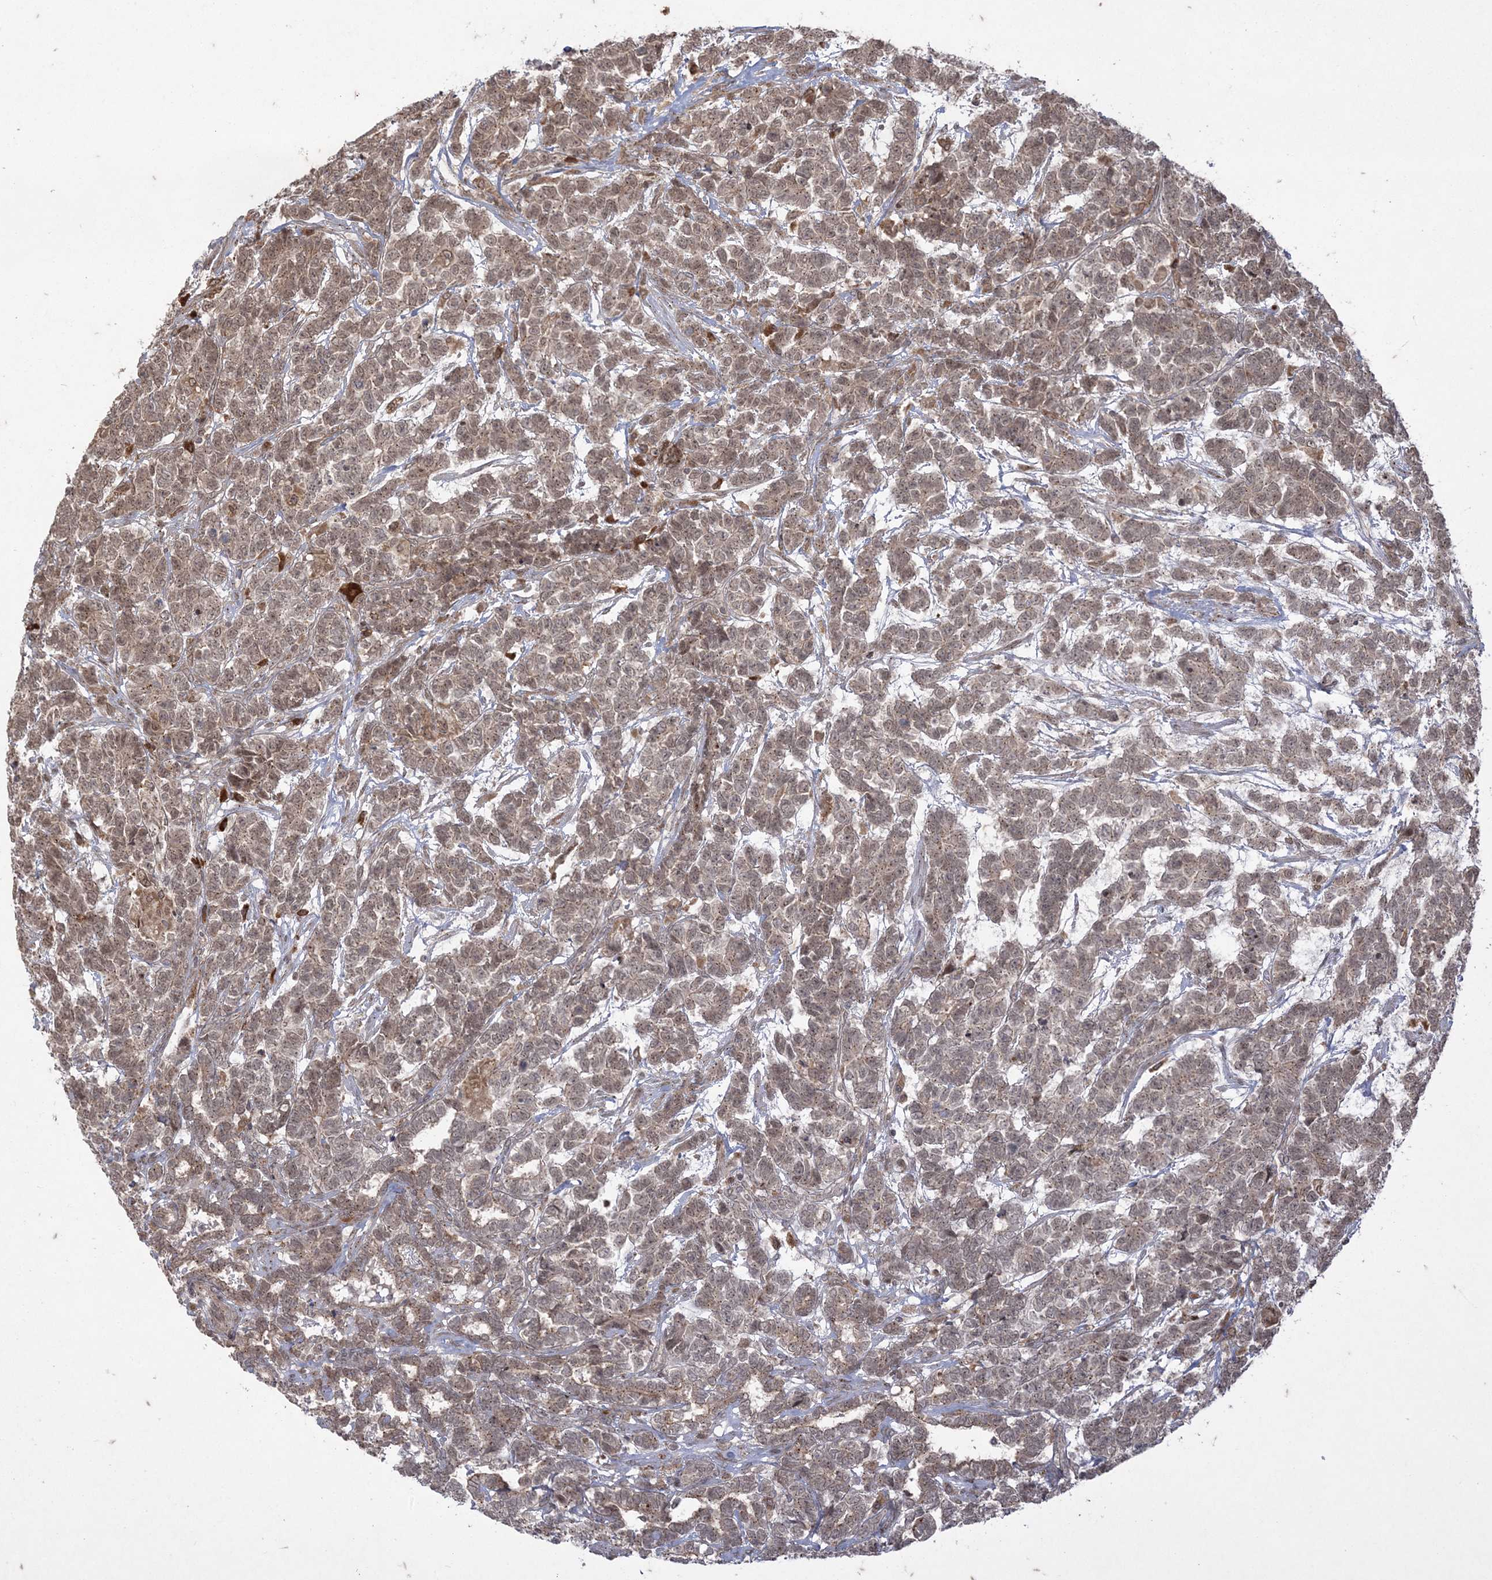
{"staining": {"intensity": "moderate", "quantity": ">75%", "location": "cytoplasmic/membranous,nuclear"}, "tissue": "testis cancer", "cell_type": "Tumor cells", "image_type": "cancer", "snomed": [{"axis": "morphology", "description": "Carcinoma, Embryonal, NOS"}, {"axis": "topography", "description": "Testis"}], "caption": "The immunohistochemical stain highlights moderate cytoplasmic/membranous and nuclear staining in tumor cells of testis cancer tissue.", "gene": "RRAS", "patient": {"sex": "male", "age": 26}}